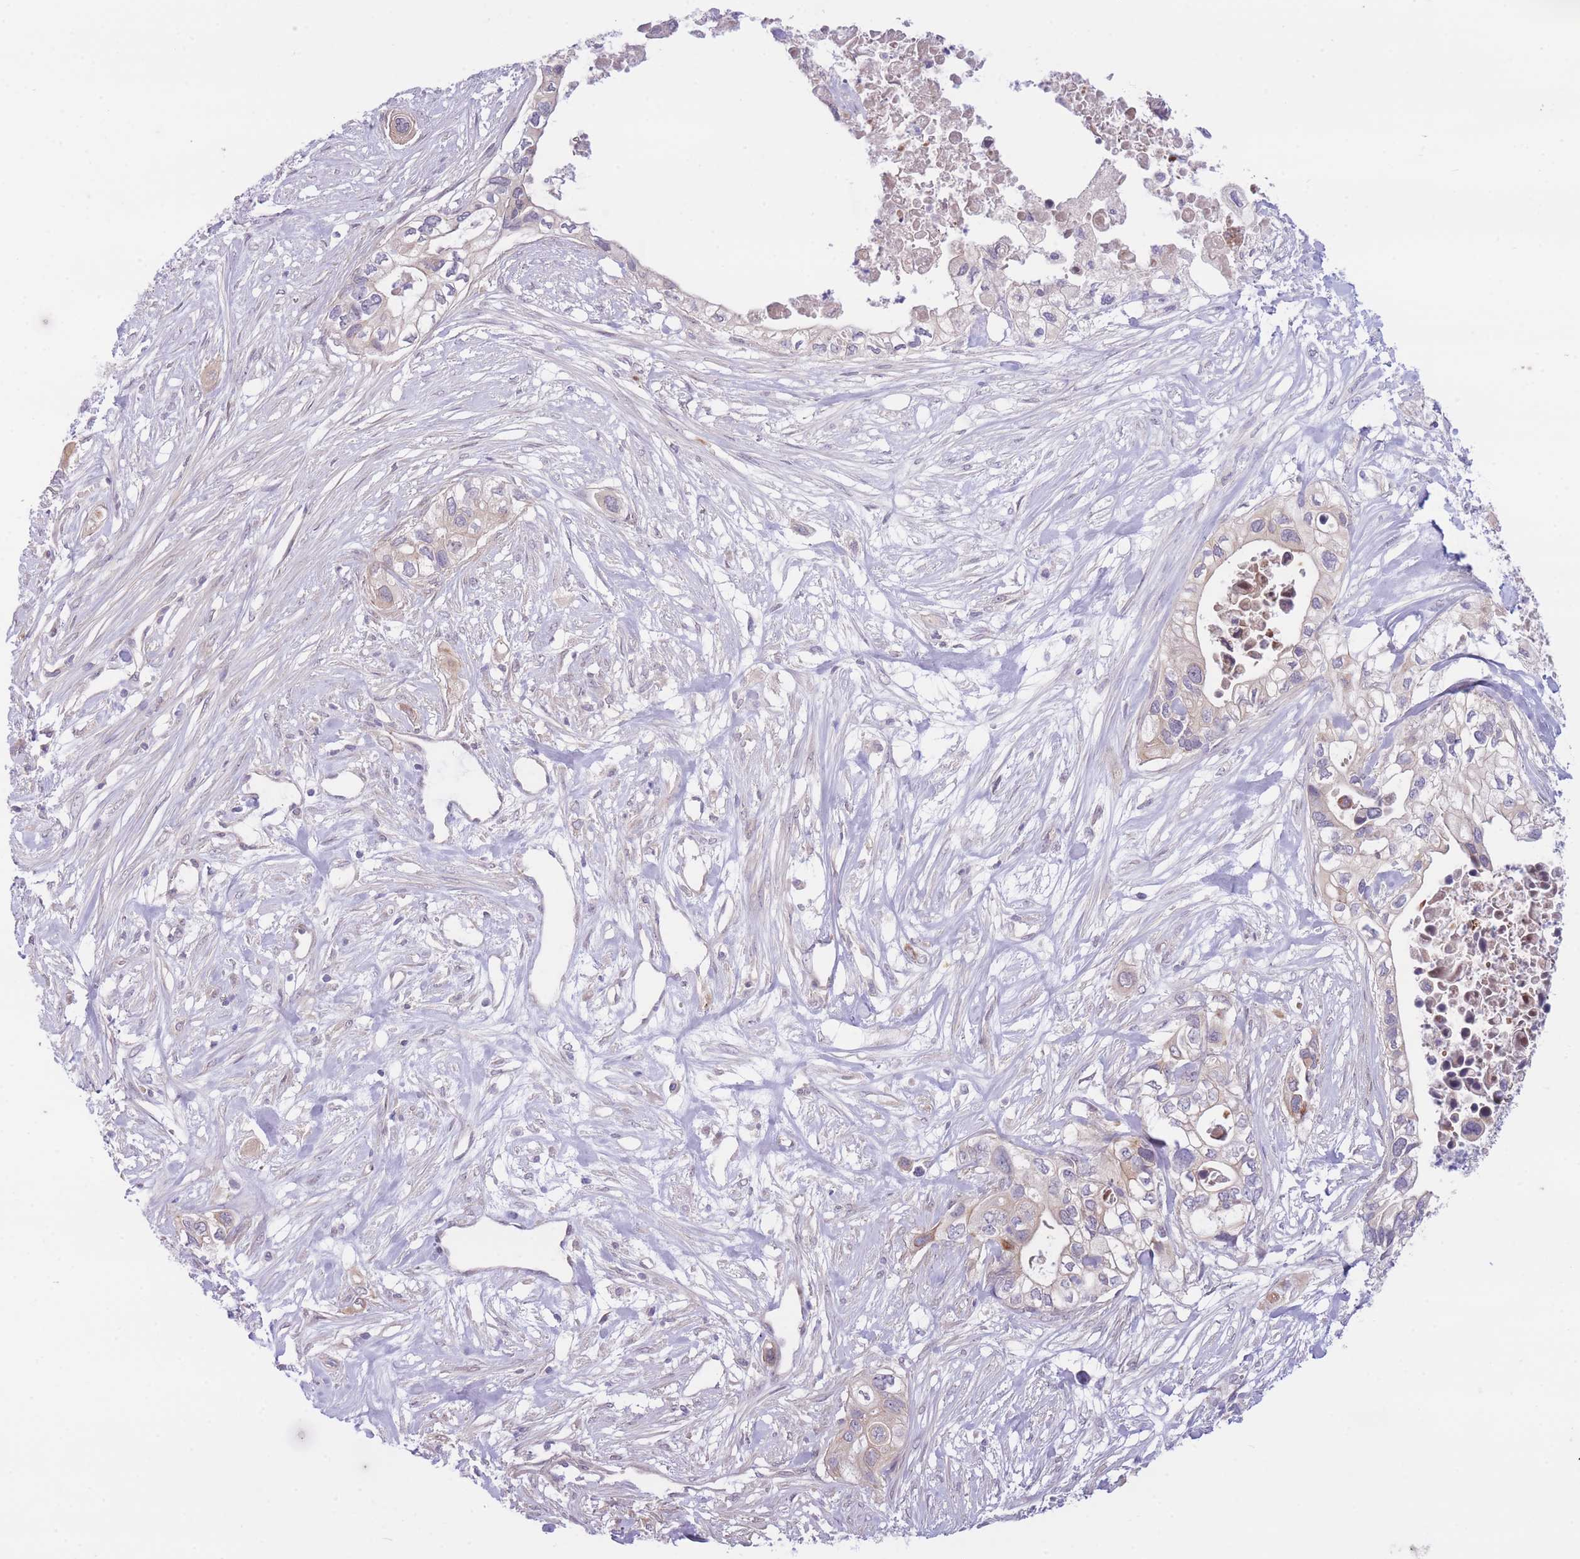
{"staining": {"intensity": "negative", "quantity": "none", "location": "none"}, "tissue": "pancreatic cancer", "cell_type": "Tumor cells", "image_type": "cancer", "snomed": [{"axis": "morphology", "description": "Adenocarcinoma, NOS"}, {"axis": "topography", "description": "Pancreas"}], "caption": "DAB (3,3'-diaminobenzidine) immunohistochemical staining of pancreatic cancer shows no significant staining in tumor cells.", "gene": "CDC25B", "patient": {"sex": "female", "age": 63}}